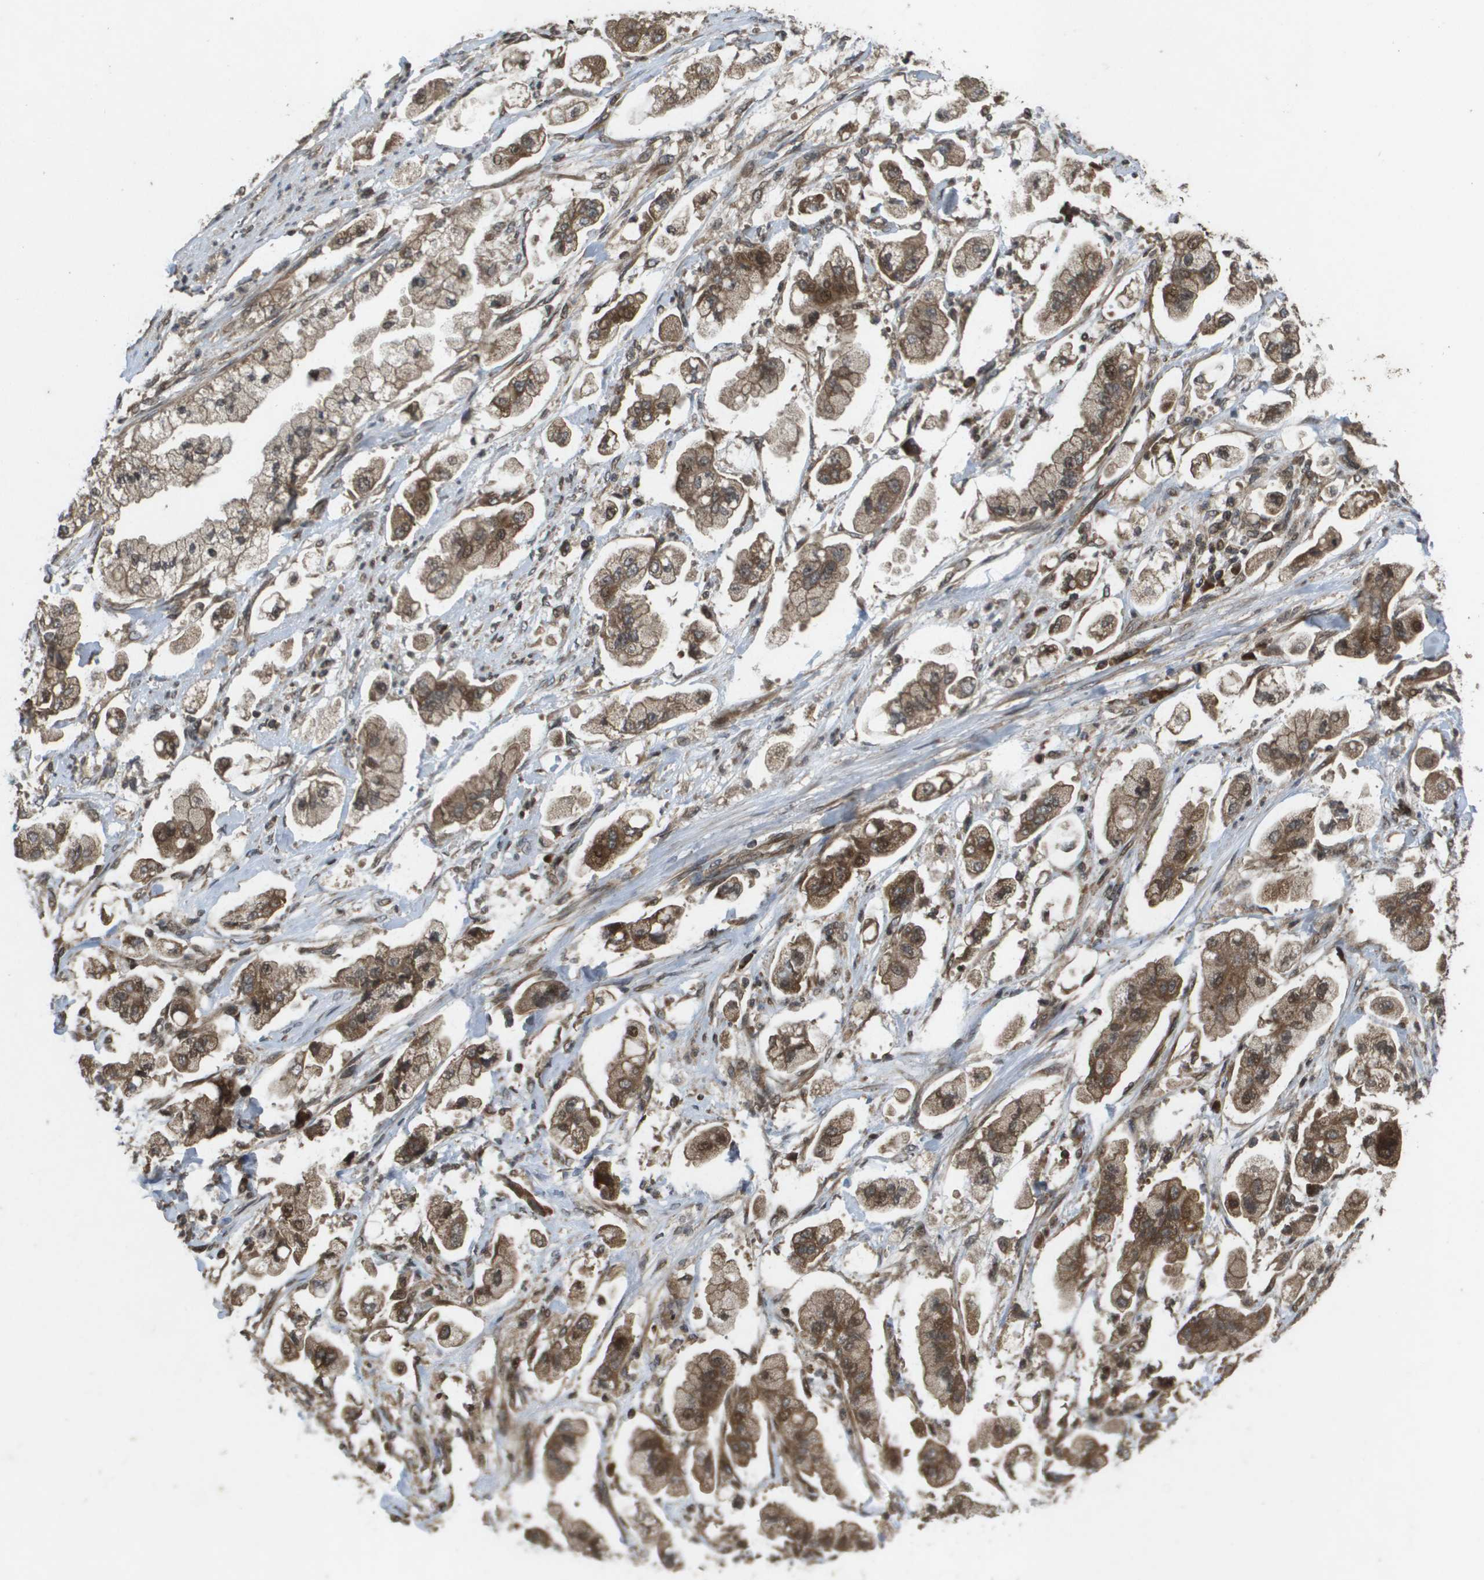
{"staining": {"intensity": "strong", "quantity": ">75%", "location": "cytoplasmic/membranous,nuclear"}, "tissue": "stomach cancer", "cell_type": "Tumor cells", "image_type": "cancer", "snomed": [{"axis": "morphology", "description": "Adenocarcinoma, NOS"}, {"axis": "topography", "description": "Stomach"}], "caption": "Tumor cells display strong cytoplasmic/membranous and nuclear positivity in about >75% of cells in stomach cancer (adenocarcinoma). (brown staining indicates protein expression, while blue staining denotes nuclei).", "gene": "KIF11", "patient": {"sex": "male", "age": 62}}